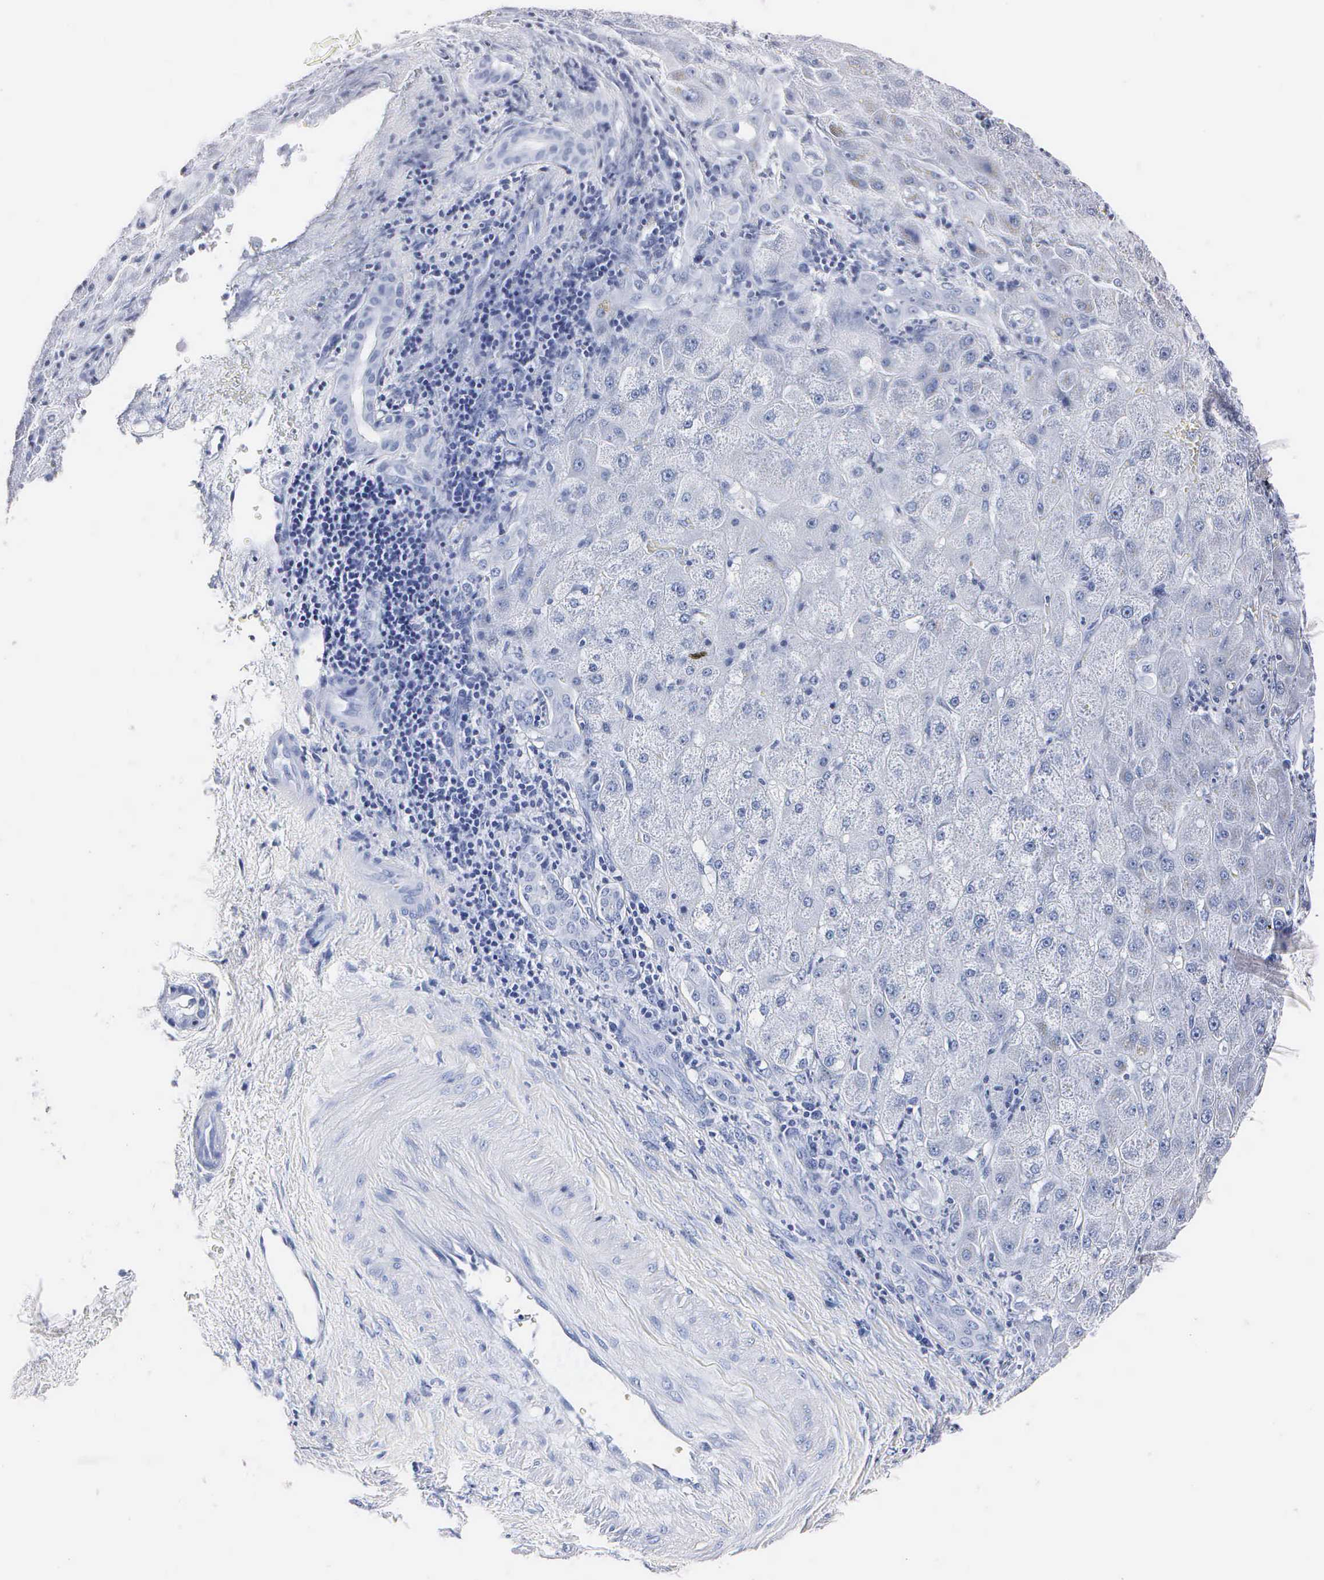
{"staining": {"intensity": "negative", "quantity": "none", "location": "none"}, "tissue": "liver cancer", "cell_type": "Tumor cells", "image_type": "cancer", "snomed": [{"axis": "morphology", "description": "Cholangiocarcinoma"}, {"axis": "topography", "description": "Liver"}], "caption": "Liver cancer was stained to show a protein in brown. There is no significant expression in tumor cells.", "gene": "MB", "patient": {"sex": "female", "age": 79}}